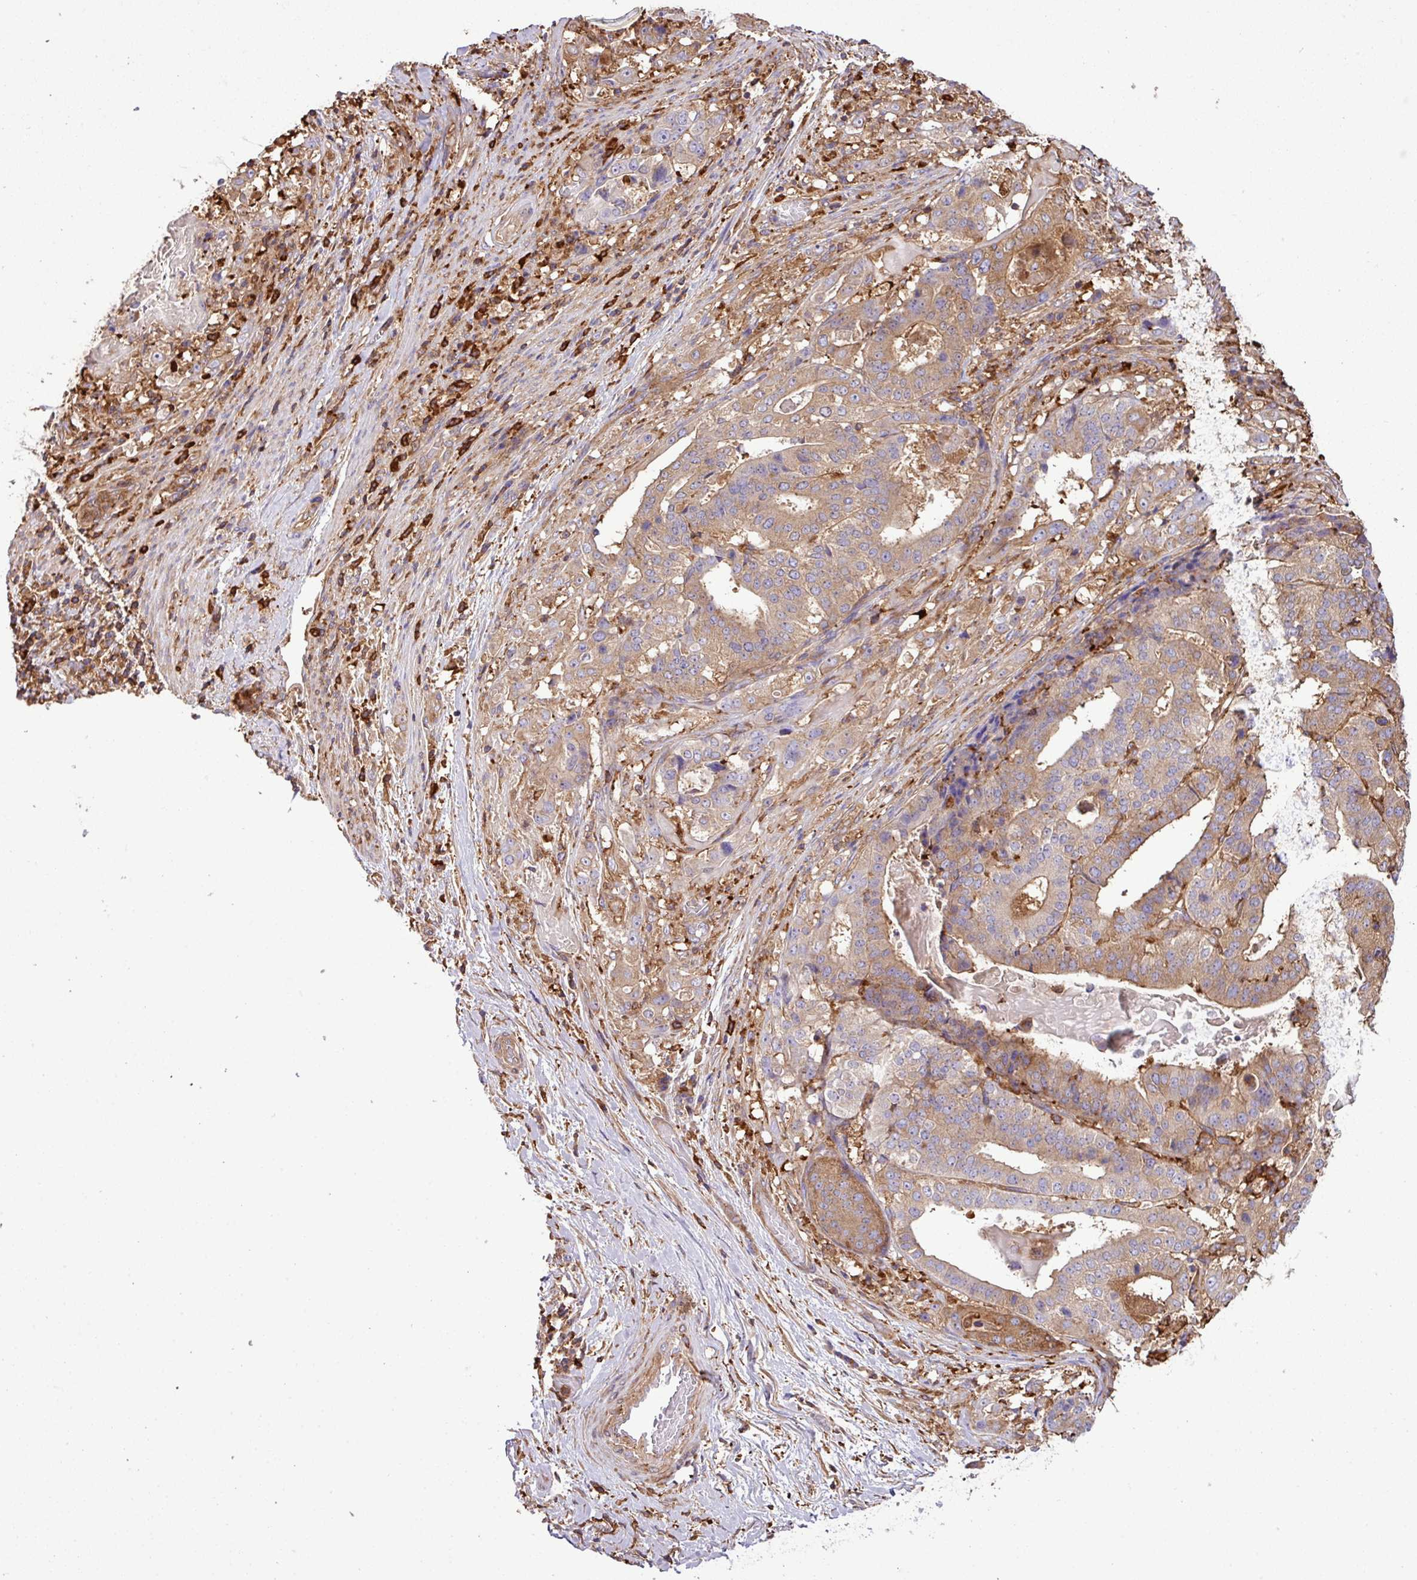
{"staining": {"intensity": "moderate", "quantity": "<25%", "location": "cytoplasmic/membranous"}, "tissue": "stomach cancer", "cell_type": "Tumor cells", "image_type": "cancer", "snomed": [{"axis": "morphology", "description": "Adenocarcinoma, NOS"}, {"axis": "topography", "description": "Stomach"}], "caption": "Stomach cancer (adenocarcinoma) was stained to show a protein in brown. There is low levels of moderate cytoplasmic/membranous staining in approximately <25% of tumor cells.", "gene": "PGAP6", "patient": {"sex": "male", "age": 48}}